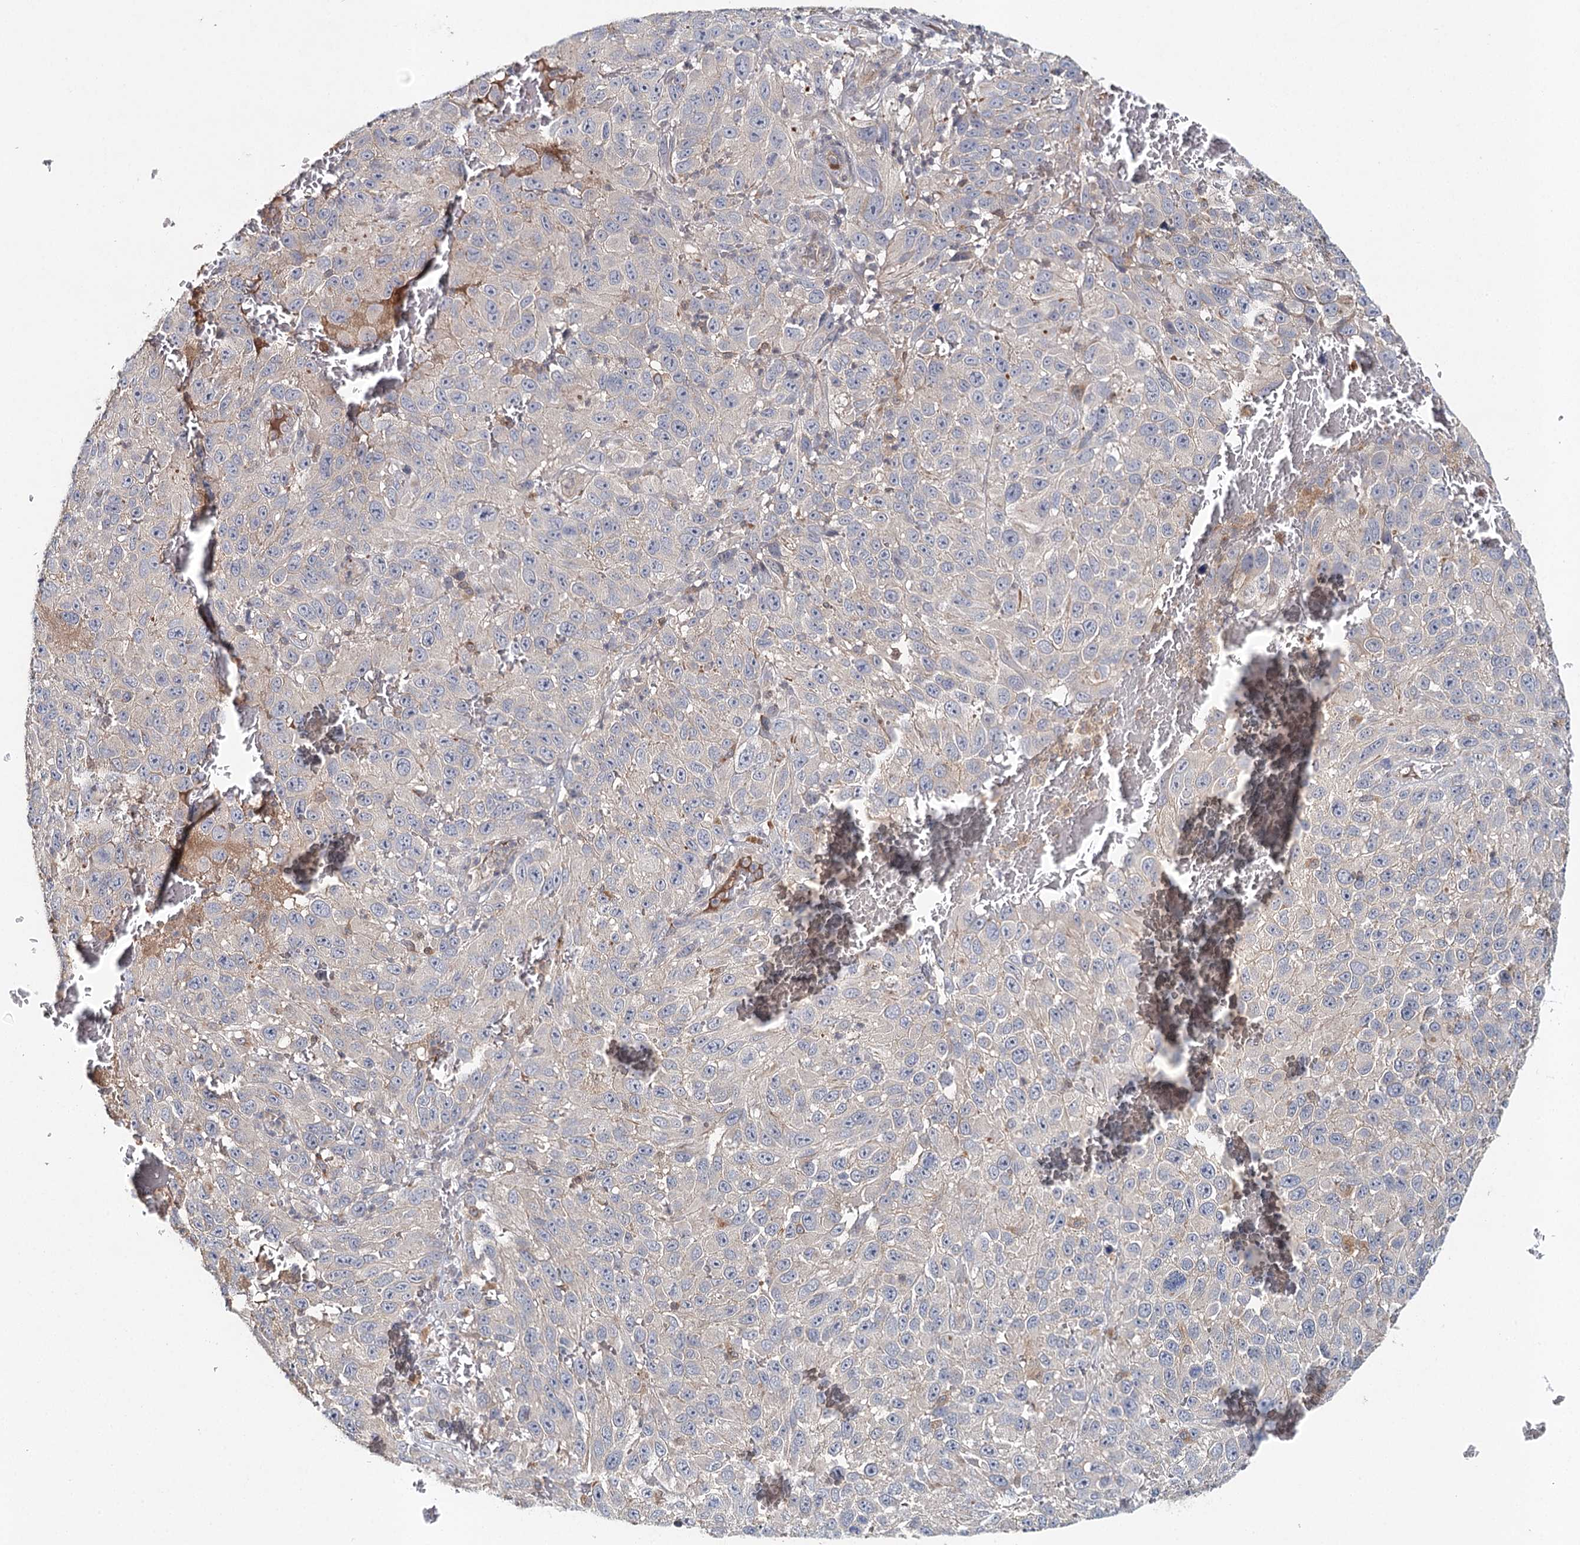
{"staining": {"intensity": "negative", "quantity": "none", "location": "none"}, "tissue": "melanoma", "cell_type": "Tumor cells", "image_type": "cancer", "snomed": [{"axis": "morphology", "description": "Malignant melanoma, NOS"}, {"axis": "topography", "description": "Skin"}], "caption": "An image of human melanoma is negative for staining in tumor cells. (DAB immunohistochemistry (IHC) visualized using brightfield microscopy, high magnification).", "gene": "SLC41A2", "patient": {"sex": "female", "age": 96}}